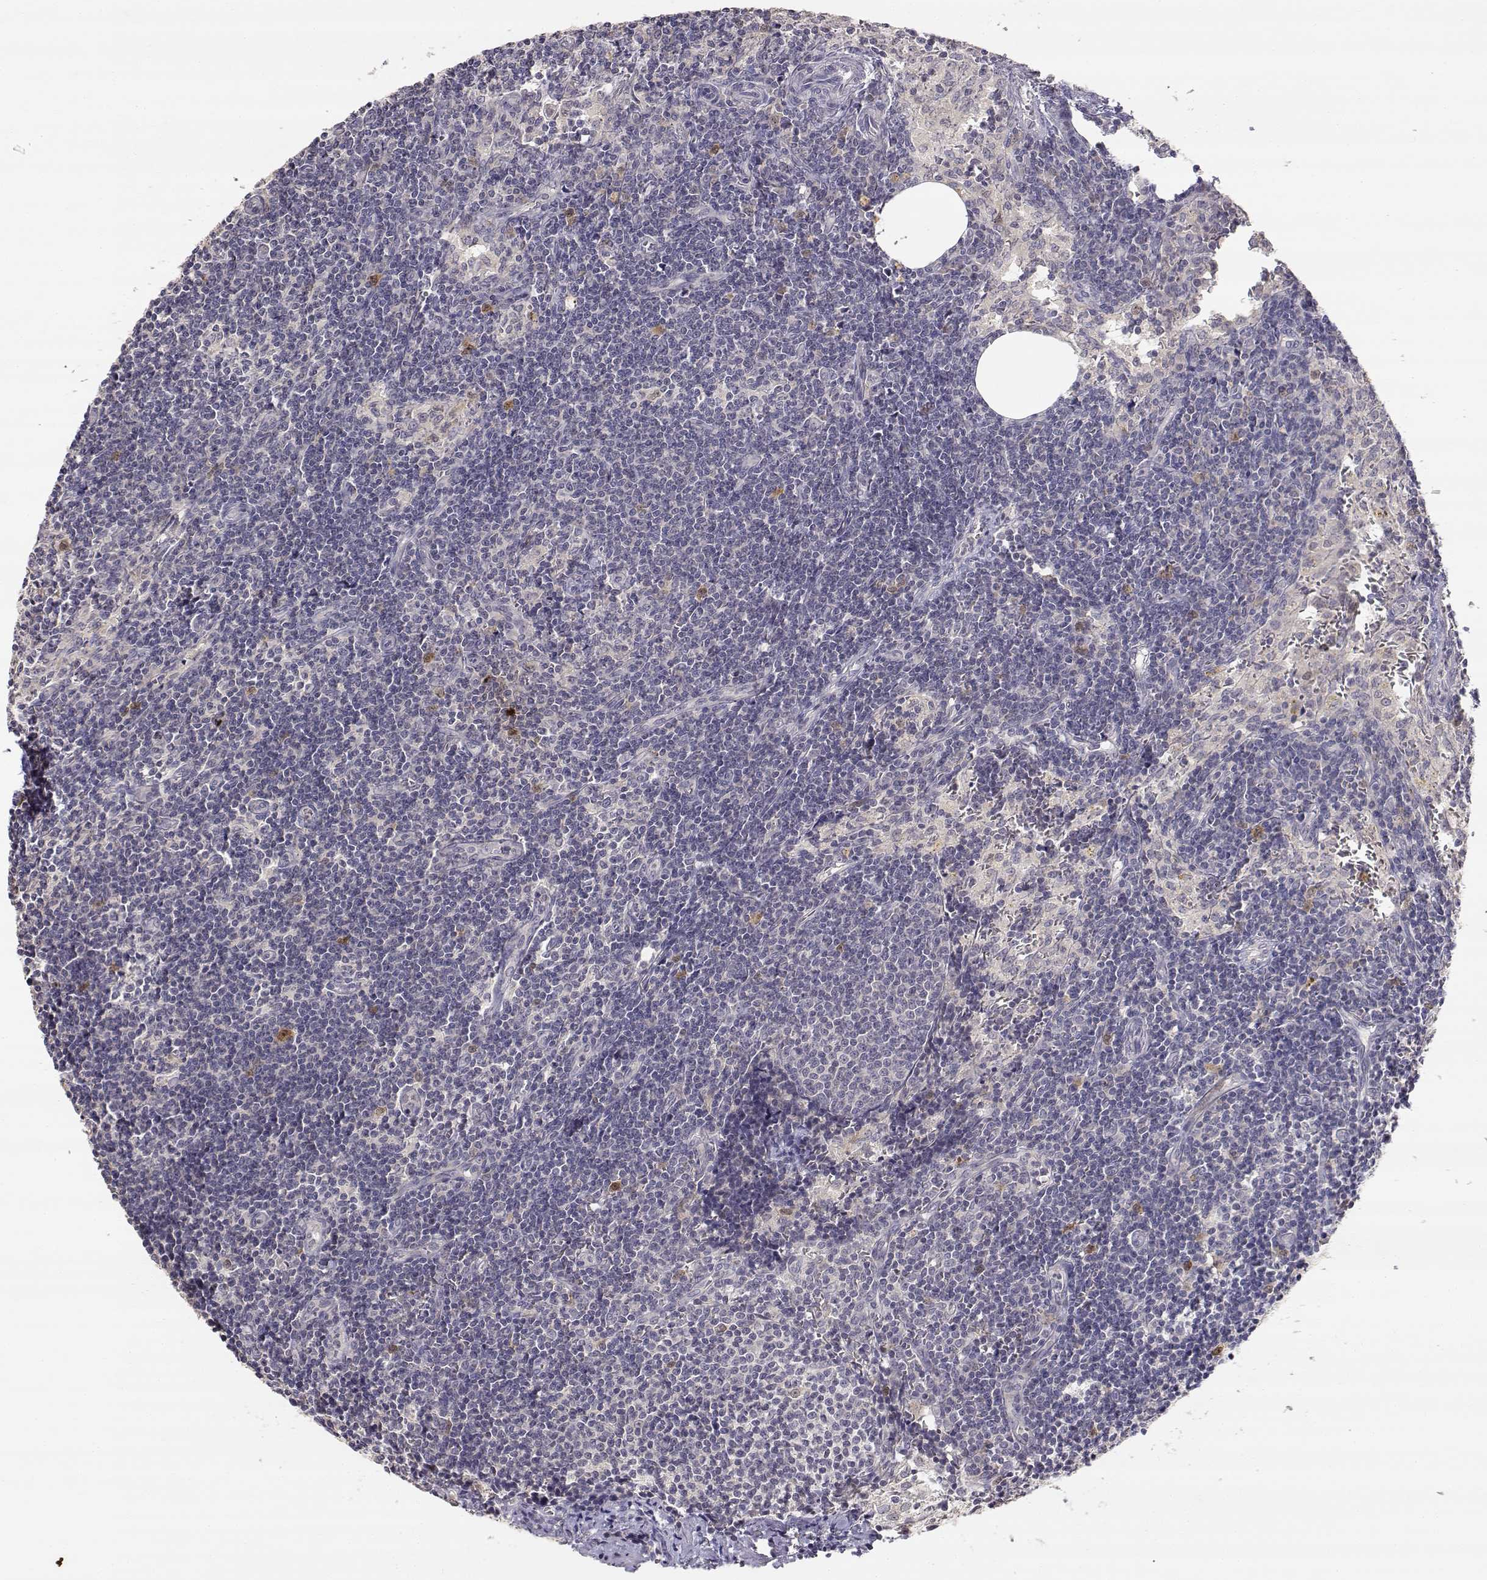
{"staining": {"intensity": "moderate", "quantity": "<25%", "location": "cytoplasmic/membranous,nuclear"}, "tissue": "lymph node", "cell_type": "Non-germinal center cells", "image_type": "normal", "snomed": [{"axis": "morphology", "description": "Normal tissue, NOS"}, {"axis": "topography", "description": "Lymph node"}], "caption": "Non-germinal center cells reveal low levels of moderate cytoplasmic/membranous,nuclear positivity in approximately <25% of cells in unremarkable human lymph node.", "gene": "RAD51", "patient": {"sex": "female", "age": 50}}